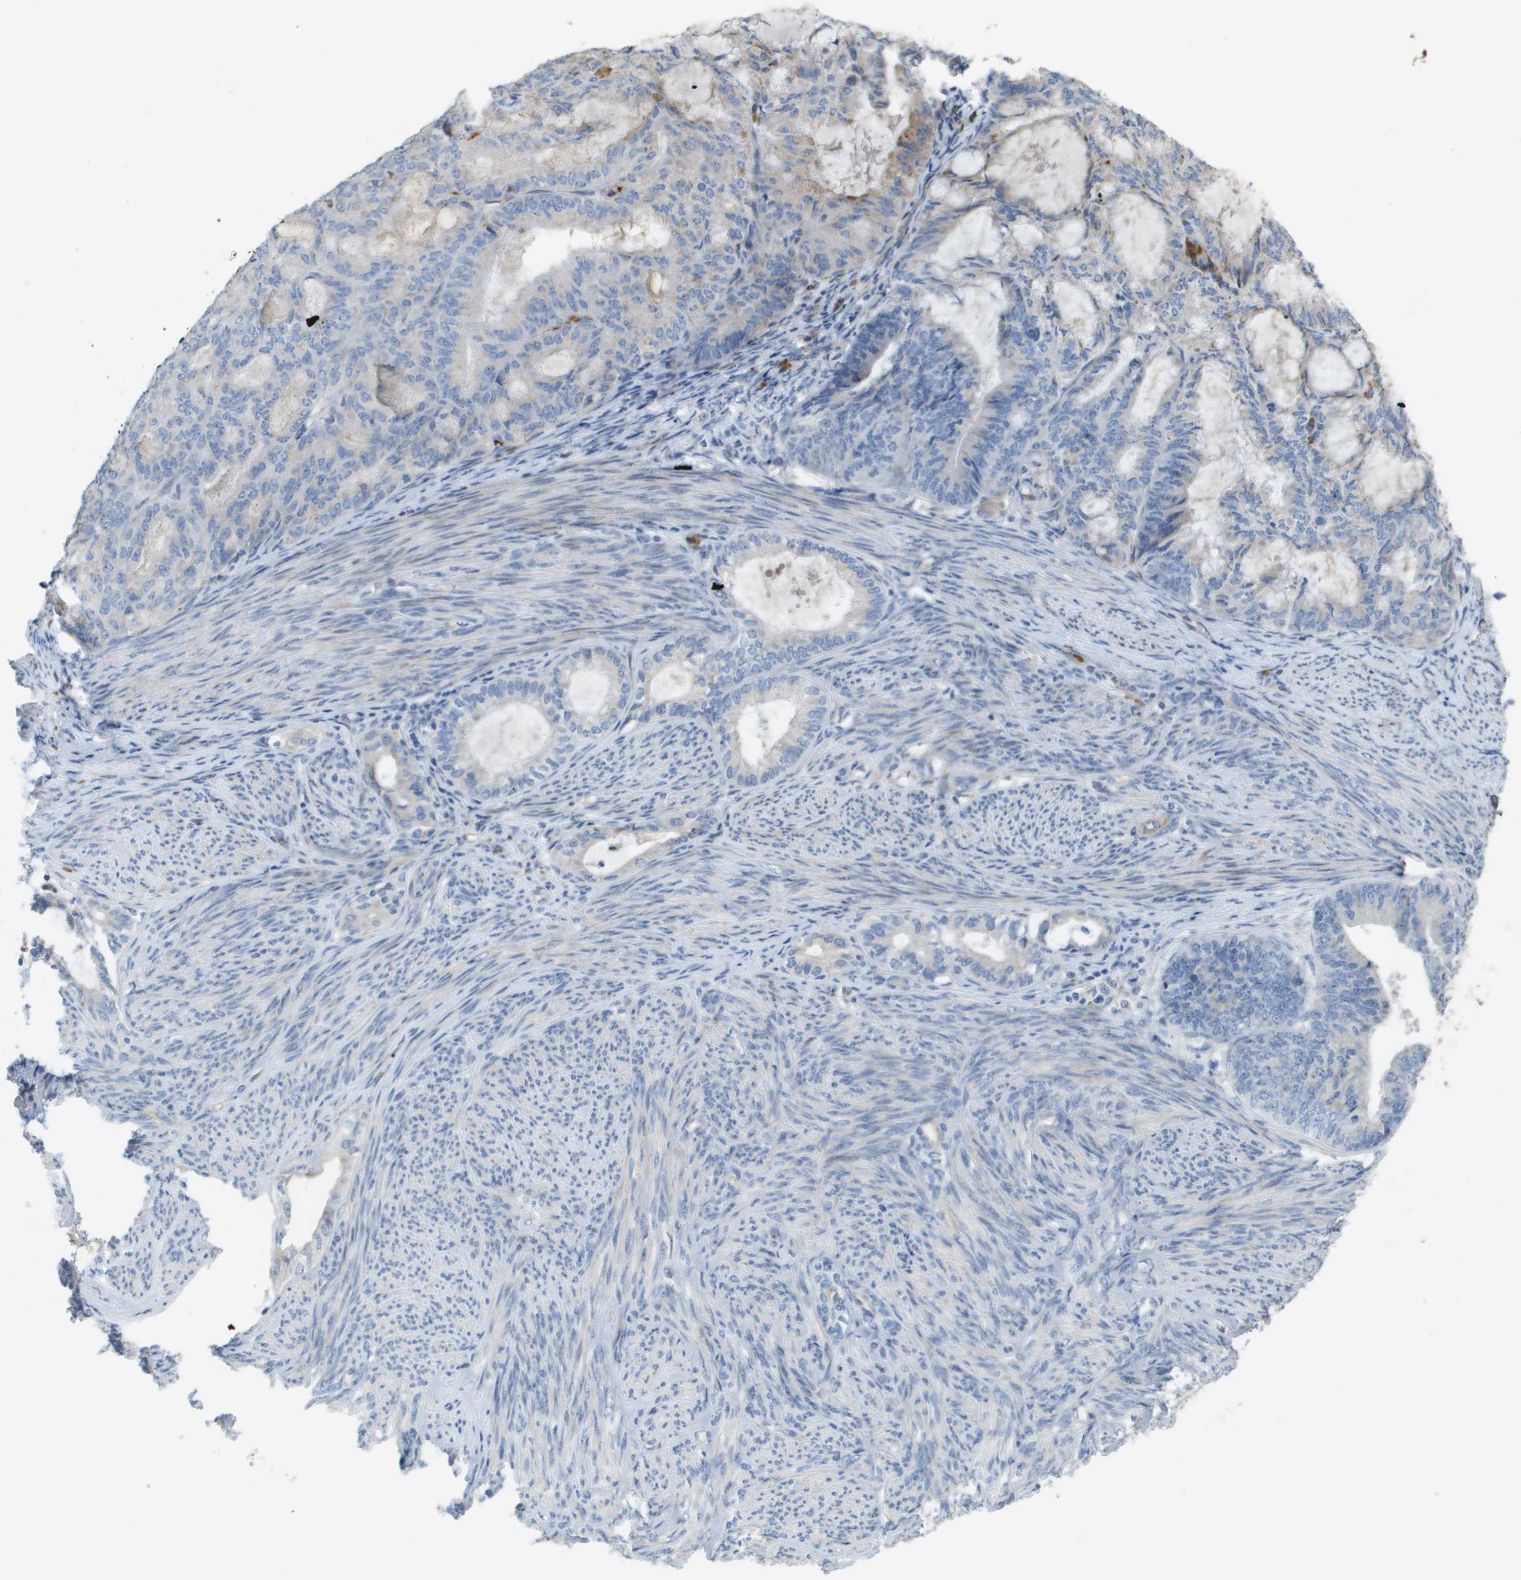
{"staining": {"intensity": "weak", "quantity": "<25%", "location": "cytoplasmic/membranous"}, "tissue": "endometrial cancer", "cell_type": "Tumor cells", "image_type": "cancer", "snomed": [{"axis": "morphology", "description": "Adenocarcinoma, NOS"}, {"axis": "topography", "description": "Endometrium"}], "caption": "Tumor cells show no significant protein expression in adenocarcinoma (endometrial).", "gene": "CASP10", "patient": {"sex": "female", "age": 86}}